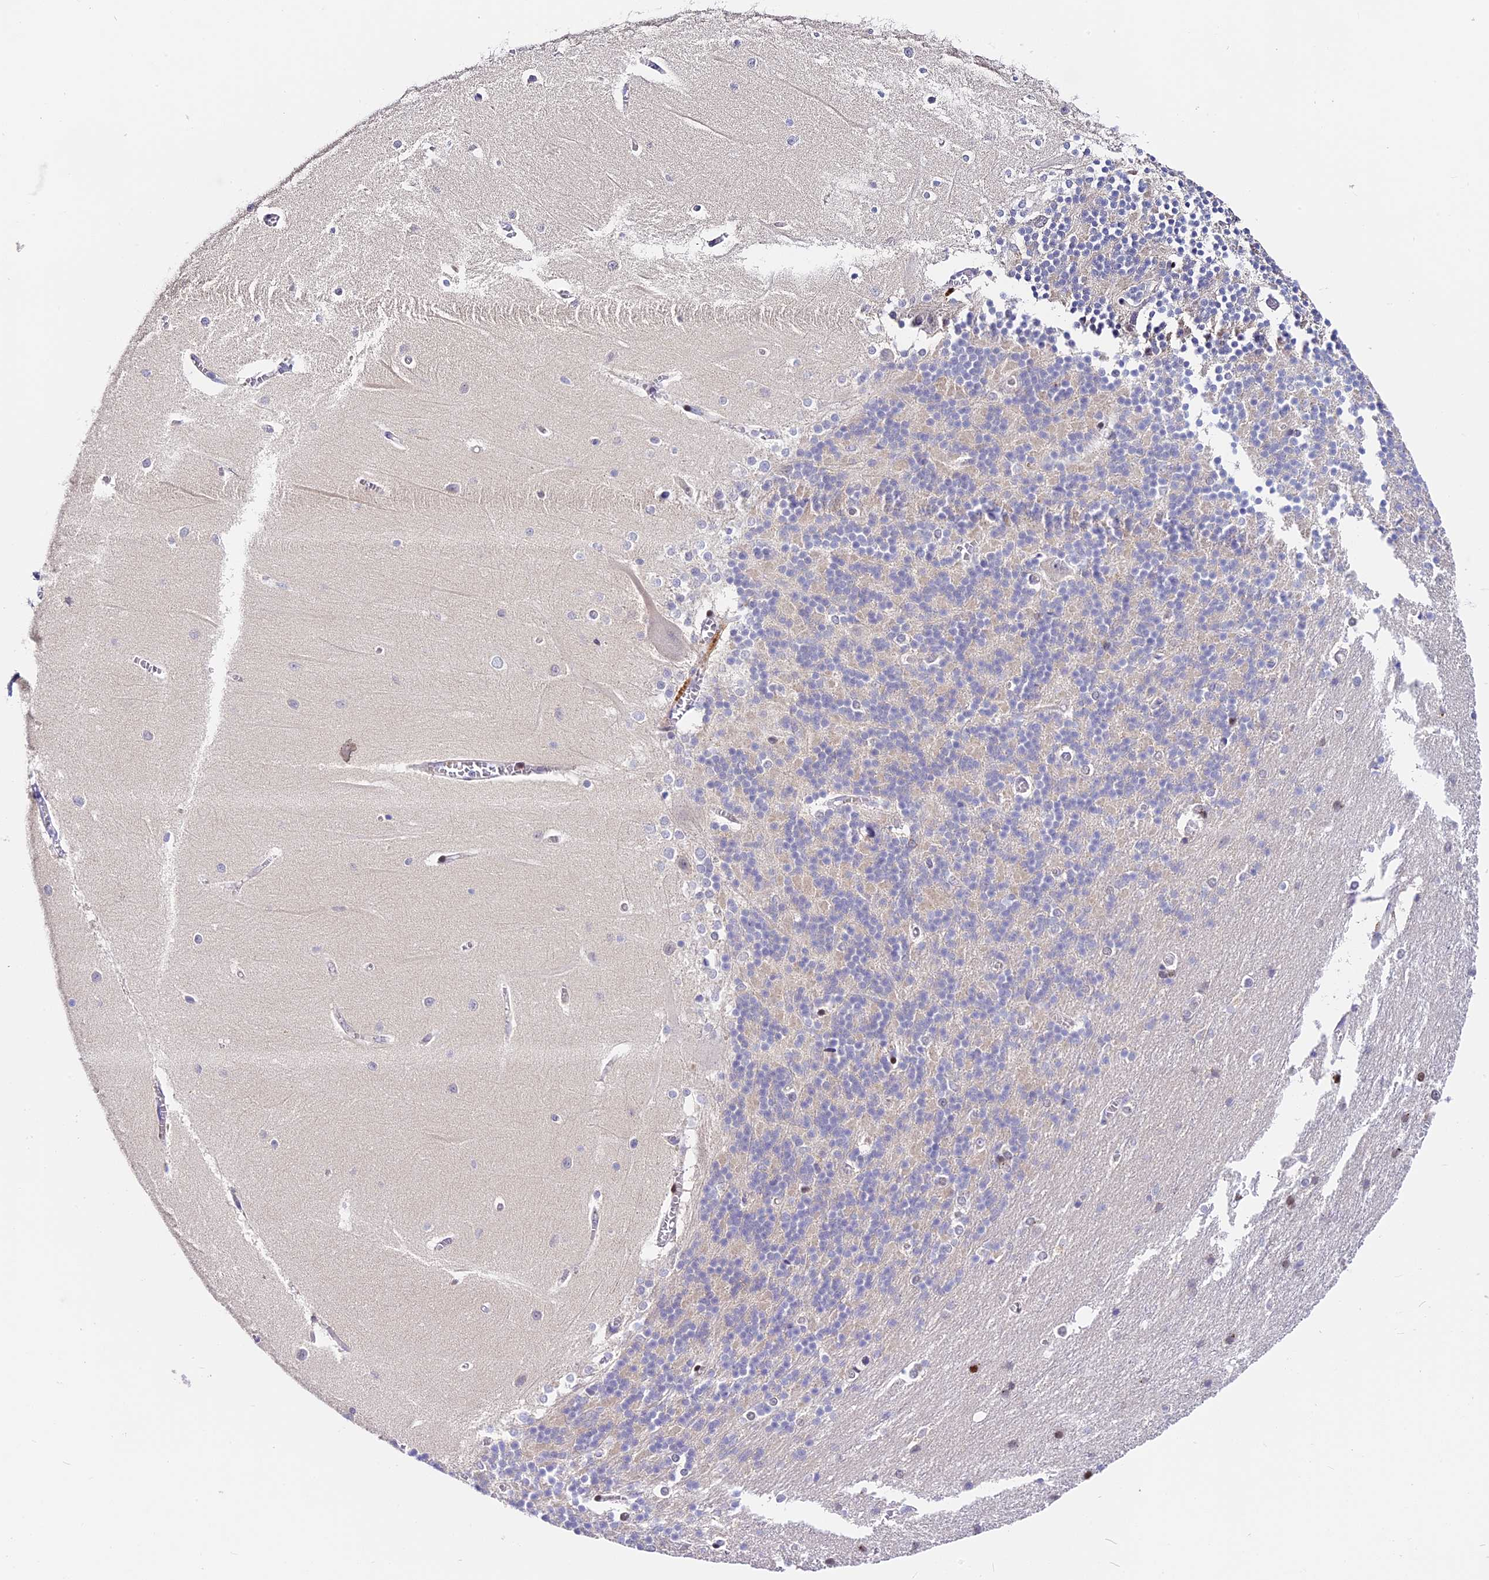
{"staining": {"intensity": "negative", "quantity": "none", "location": "none"}, "tissue": "cerebellum", "cell_type": "Cells in granular layer", "image_type": "normal", "snomed": [{"axis": "morphology", "description": "Normal tissue, NOS"}, {"axis": "topography", "description": "Cerebellum"}], "caption": "Cerebellum was stained to show a protein in brown. There is no significant staining in cells in granular layer. Nuclei are stained in blue.", "gene": "MIDN", "patient": {"sex": "male", "age": 37}}